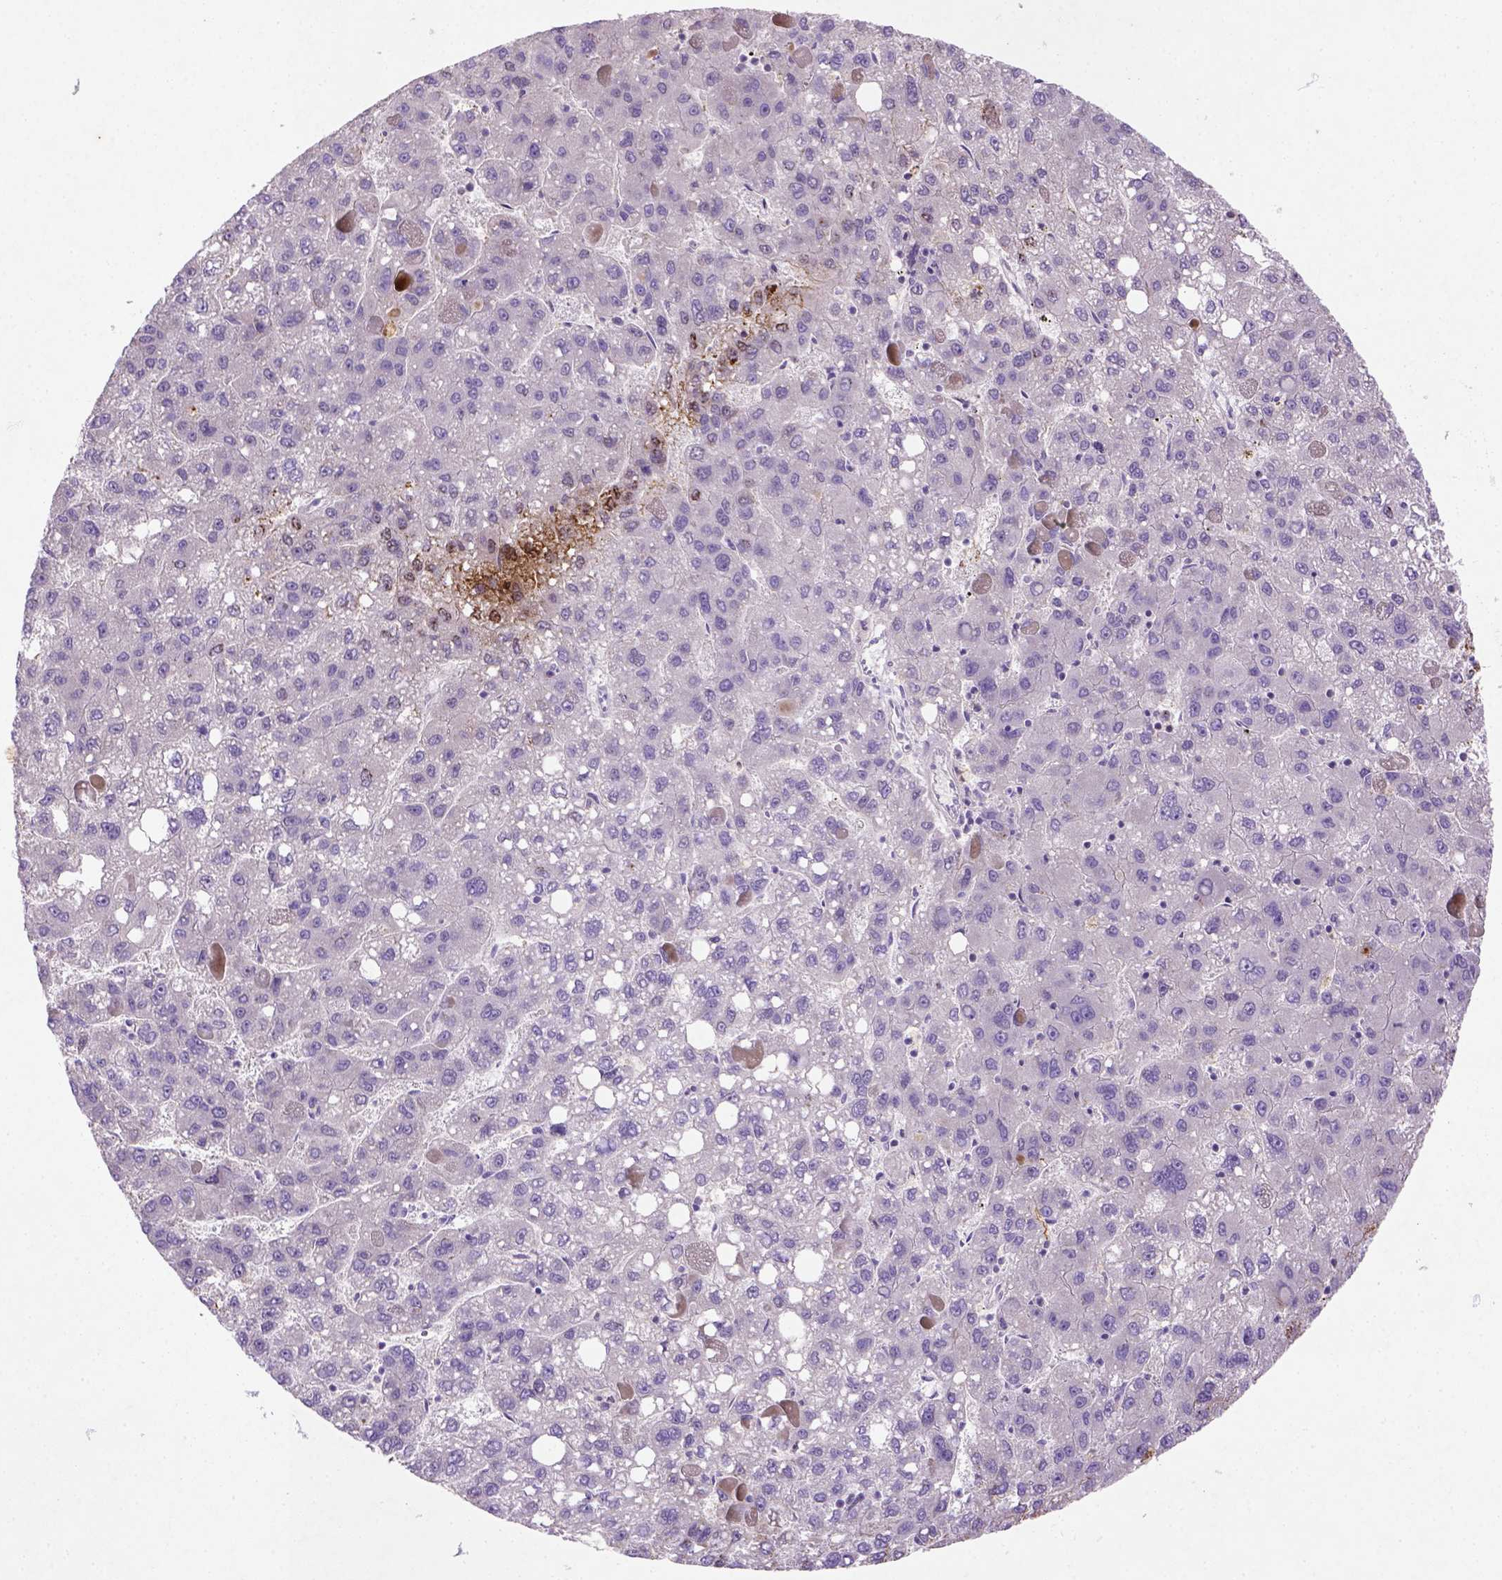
{"staining": {"intensity": "negative", "quantity": "none", "location": "none"}, "tissue": "liver cancer", "cell_type": "Tumor cells", "image_type": "cancer", "snomed": [{"axis": "morphology", "description": "Carcinoma, Hepatocellular, NOS"}, {"axis": "topography", "description": "Liver"}], "caption": "Hepatocellular carcinoma (liver) was stained to show a protein in brown. There is no significant staining in tumor cells.", "gene": "NUDT2", "patient": {"sex": "female", "age": 82}}